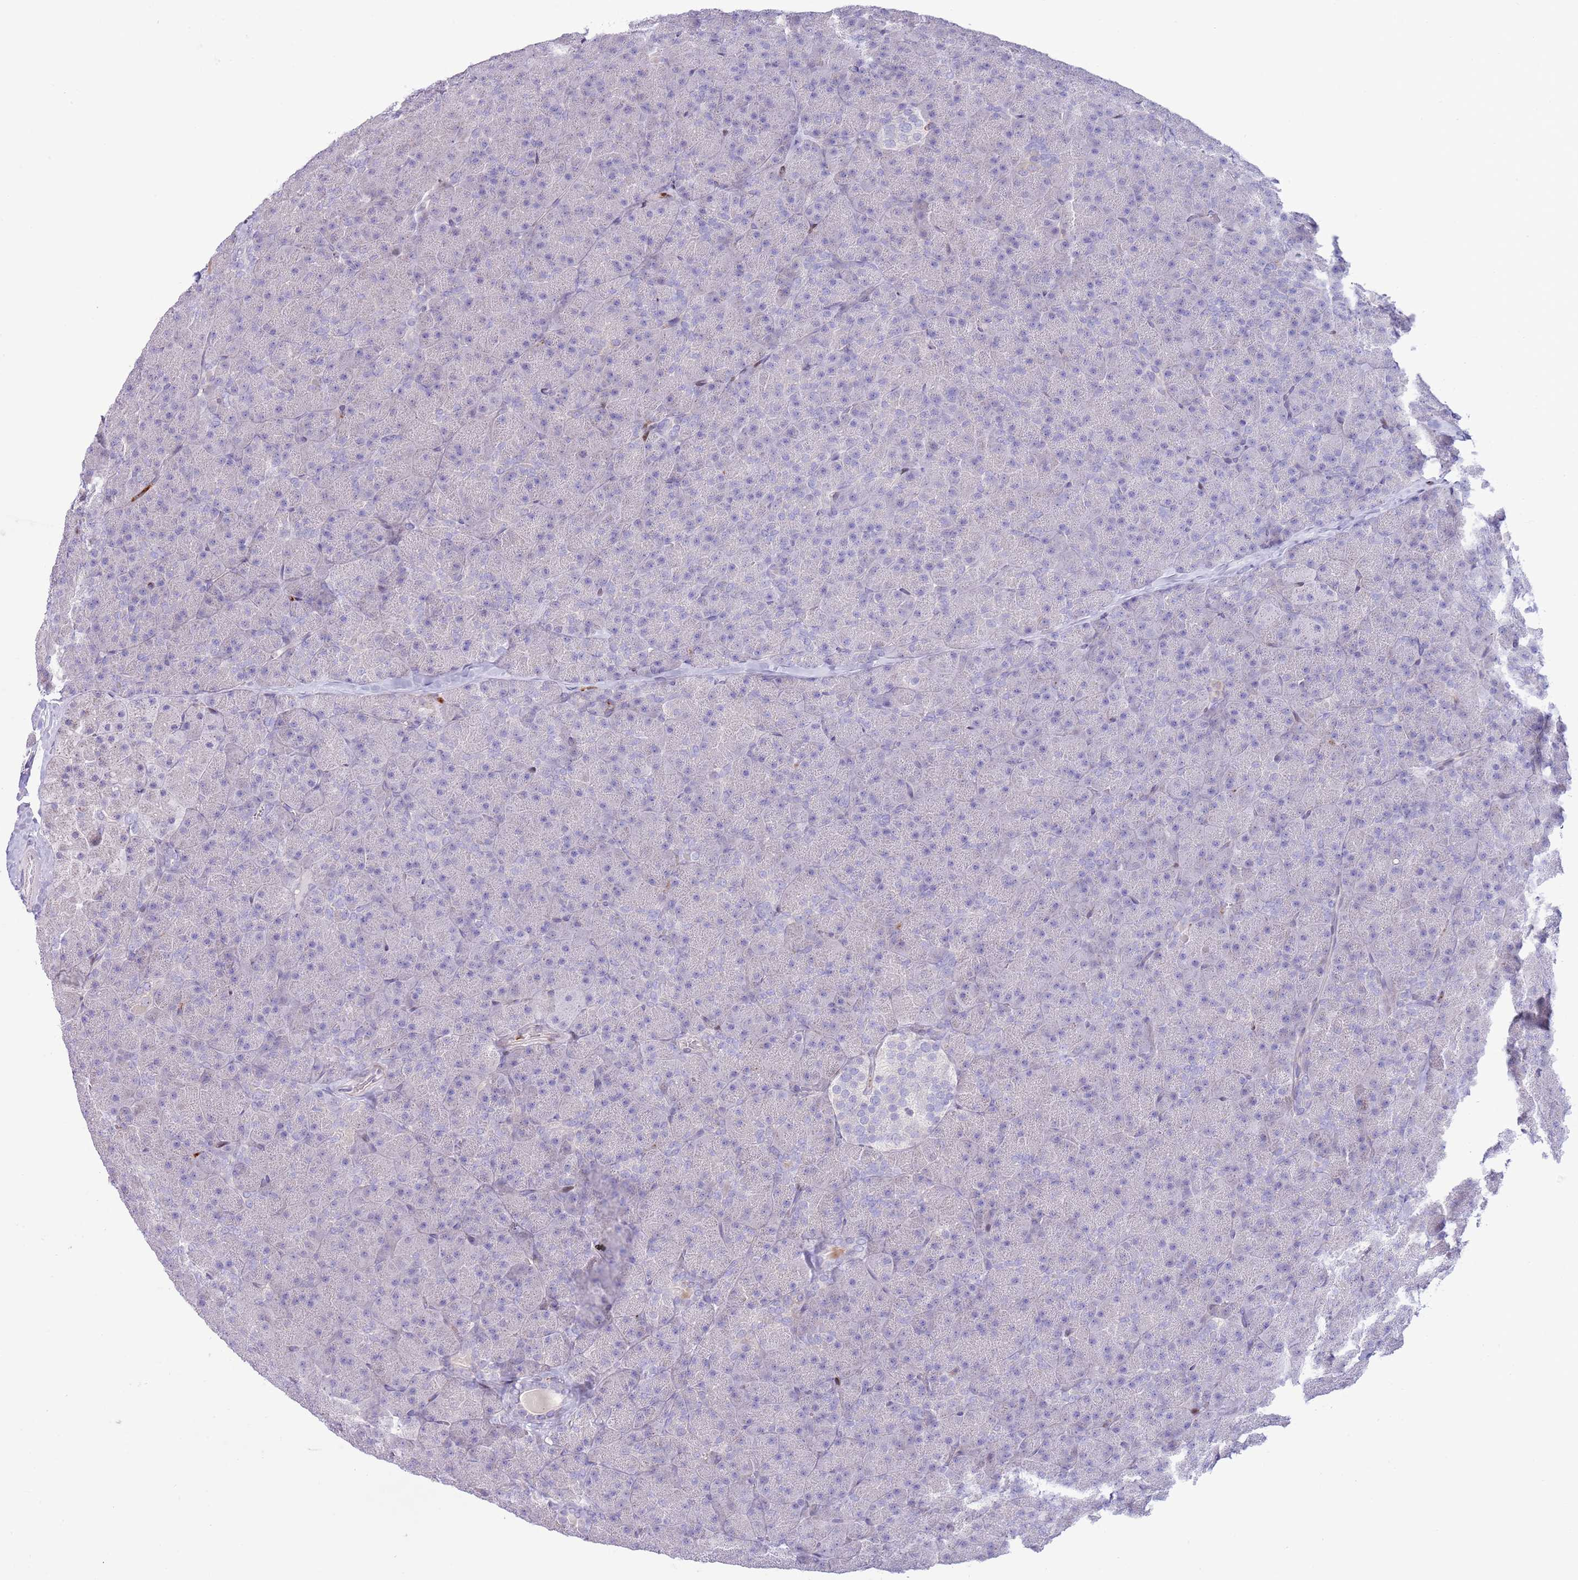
{"staining": {"intensity": "negative", "quantity": "none", "location": "none"}, "tissue": "pancreas", "cell_type": "Exocrine glandular cells", "image_type": "normal", "snomed": [{"axis": "morphology", "description": "Normal tissue, NOS"}, {"axis": "topography", "description": "Pancreas"}], "caption": "Protein analysis of normal pancreas demonstrates no significant staining in exocrine glandular cells. (DAB immunohistochemistry with hematoxylin counter stain).", "gene": "ANO8", "patient": {"sex": "male", "age": 36}}